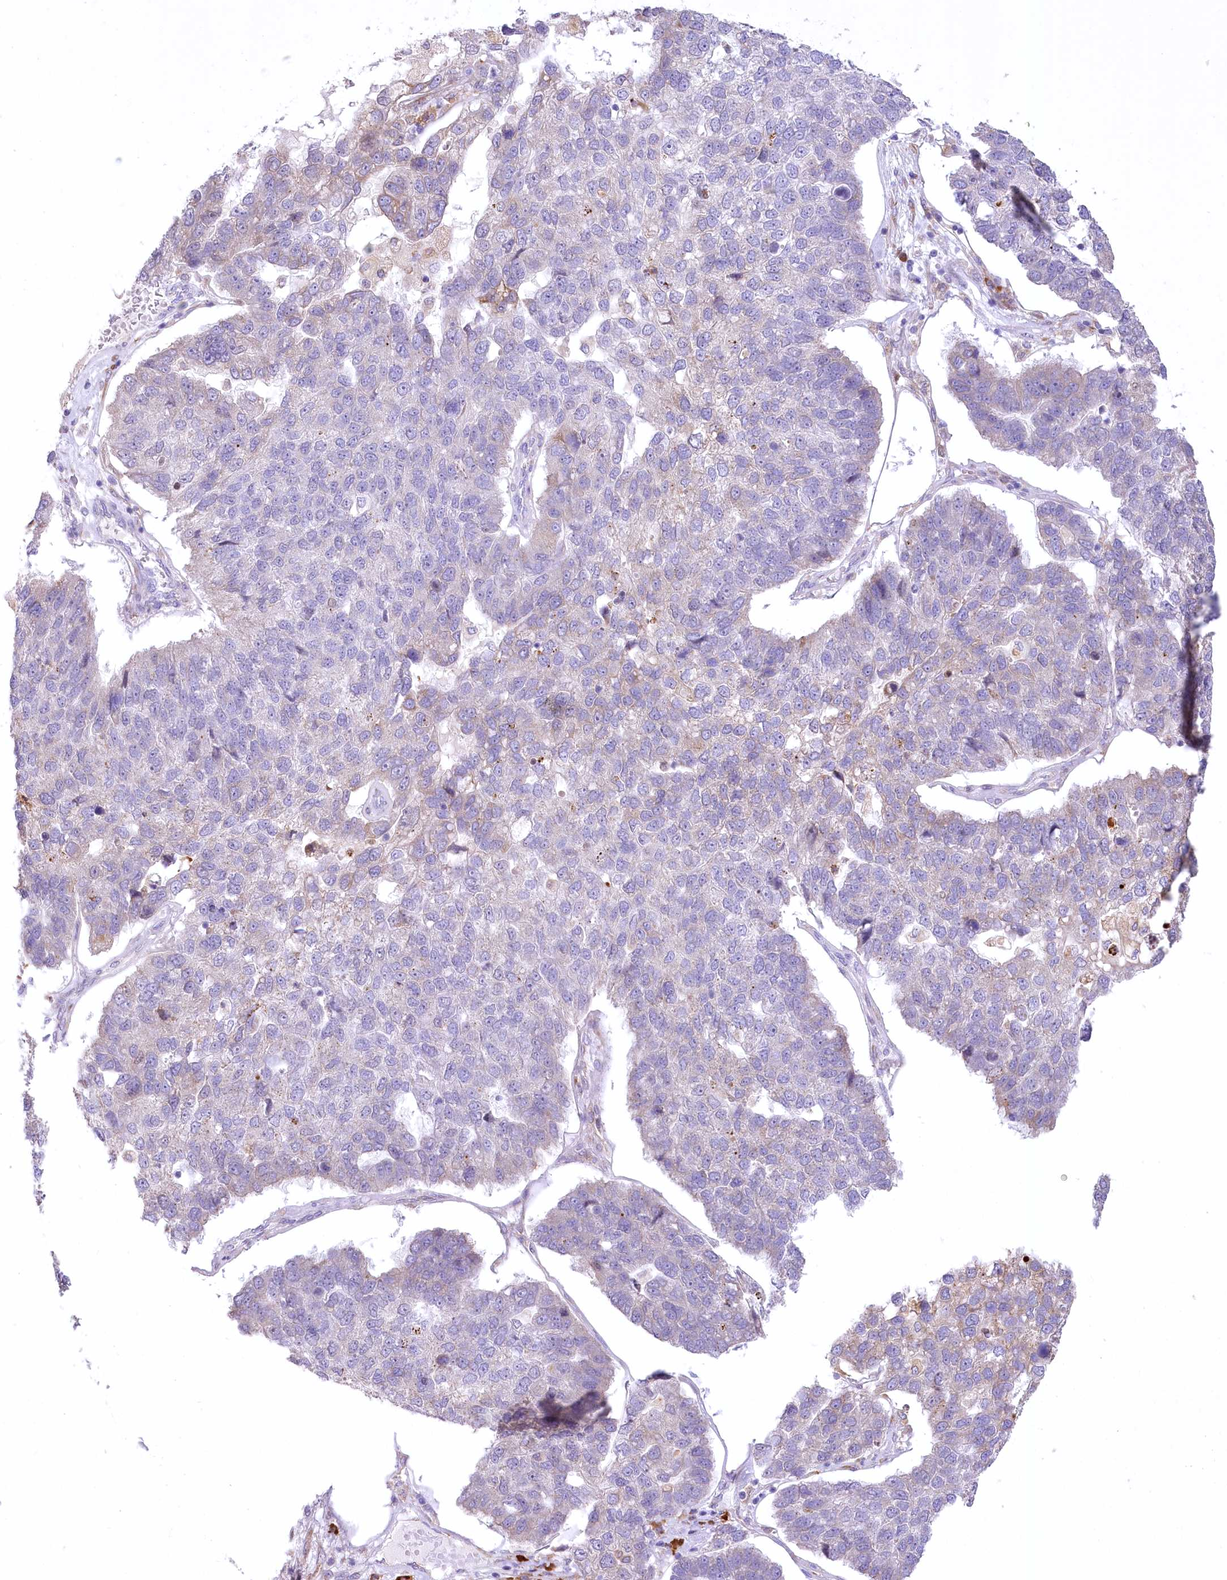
{"staining": {"intensity": "negative", "quantity": "none", "location": "none"}, "tissue": "pancreatic cancer", "cell_type": "Tumor cells", "image_type": "cancer", "snomed": [{"axis": "morphology", "description": "Adenocarcinoma, NOS"}, {"axis": "topography", "description": "Pancreas"}], "caption": "Tumor cells show no significant protein expression in adenocarcinoma (pancreatic).", "gene": "NCKAP5", "patient": {"sex": "female", "age": 61}}